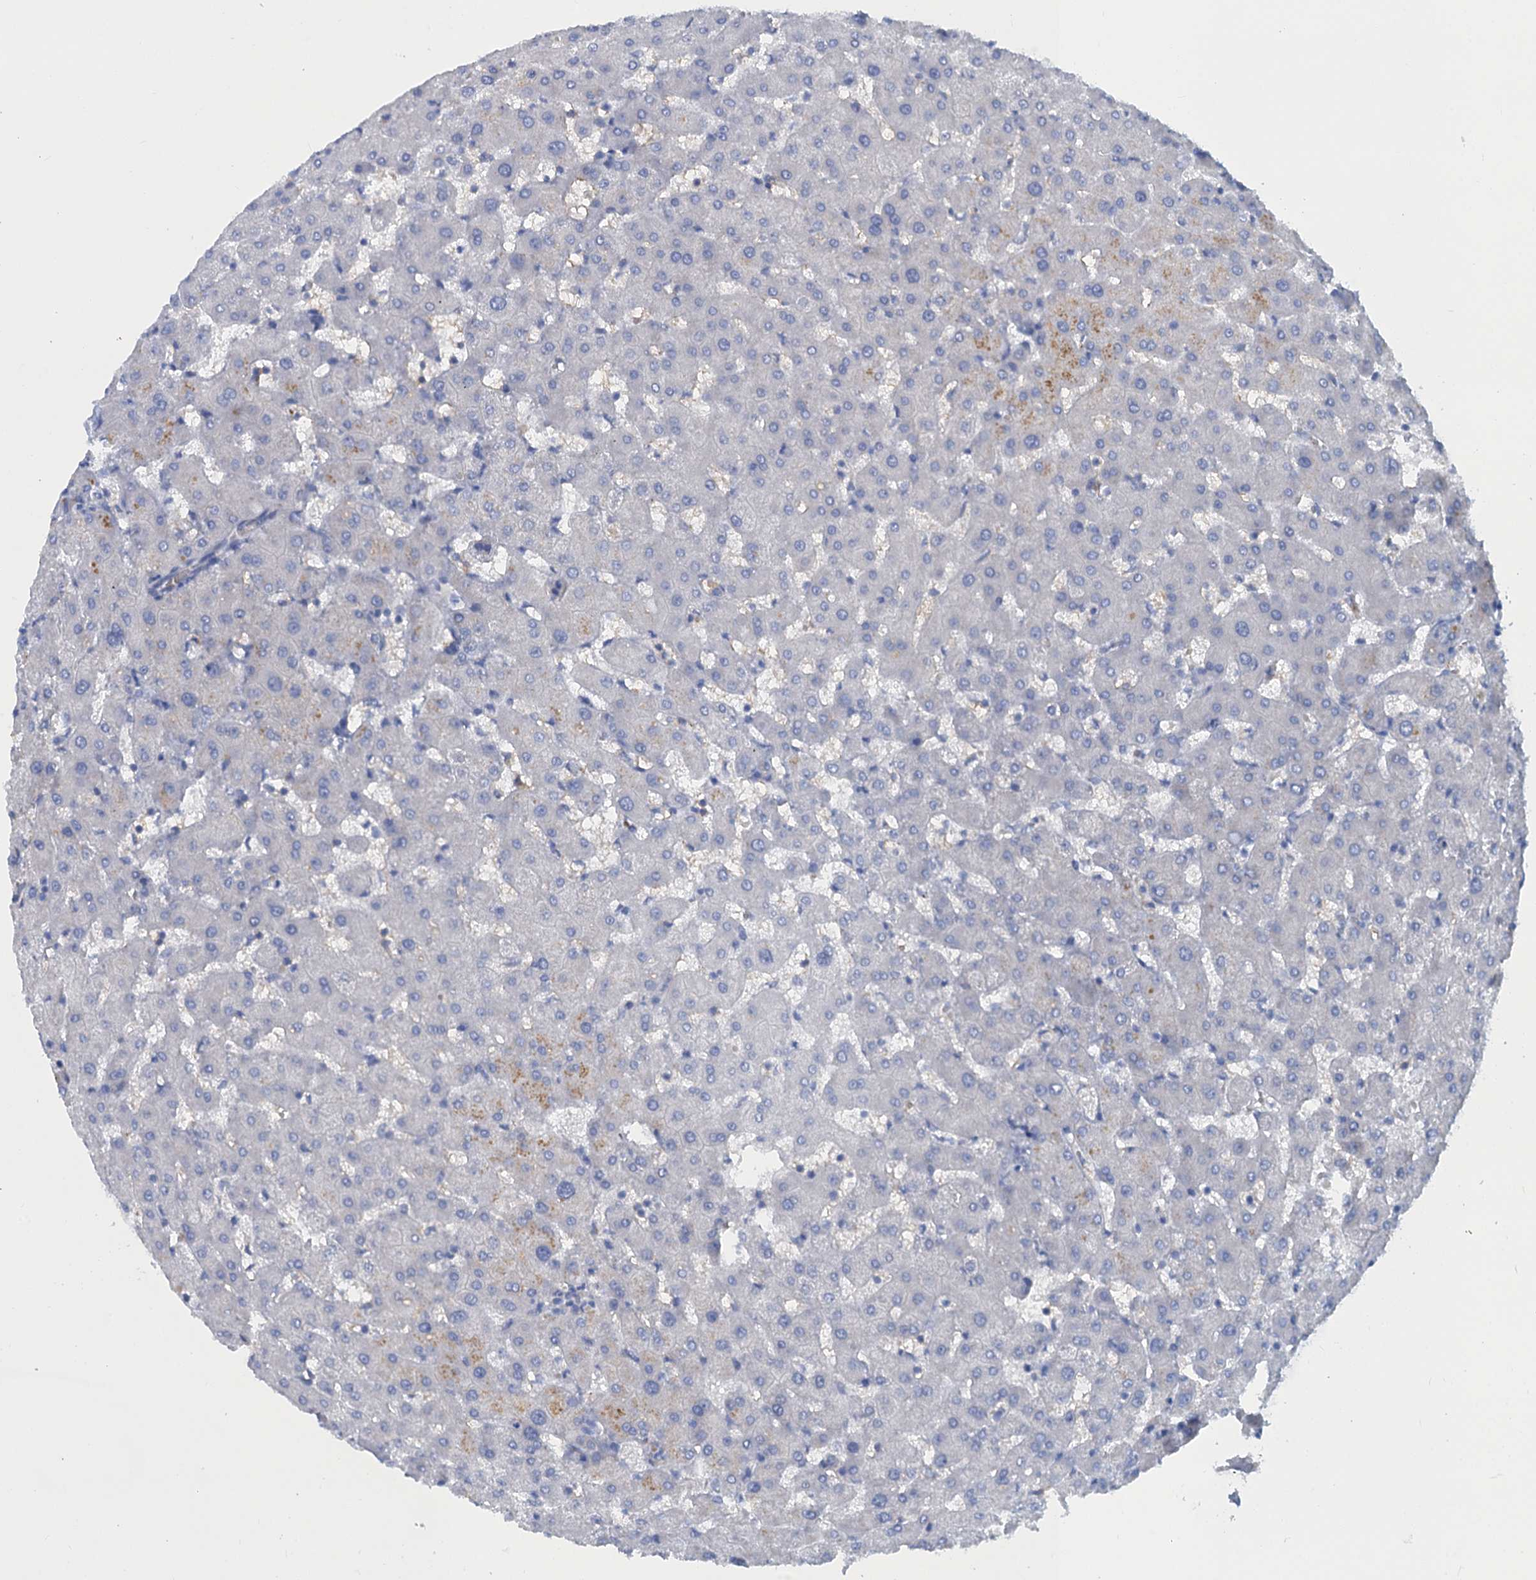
{"staining": {"intensity": "negative", "quantity": "none", "location": "none"}, "tissue": "liver", "cell_type": "Cholangiocytes", "image_type": "normal", "snomed": [{"axis": "morphology", "description": "Normal tissue, NOS"}, {"axis": "topography", "description": "Liver"}], "caption": "Normal liver was stained to show a protein in brown. There is no significant positivity in cholangiocytes.", "gene": "MYADML2", "patient": {"sex": "female", "age": 63}}